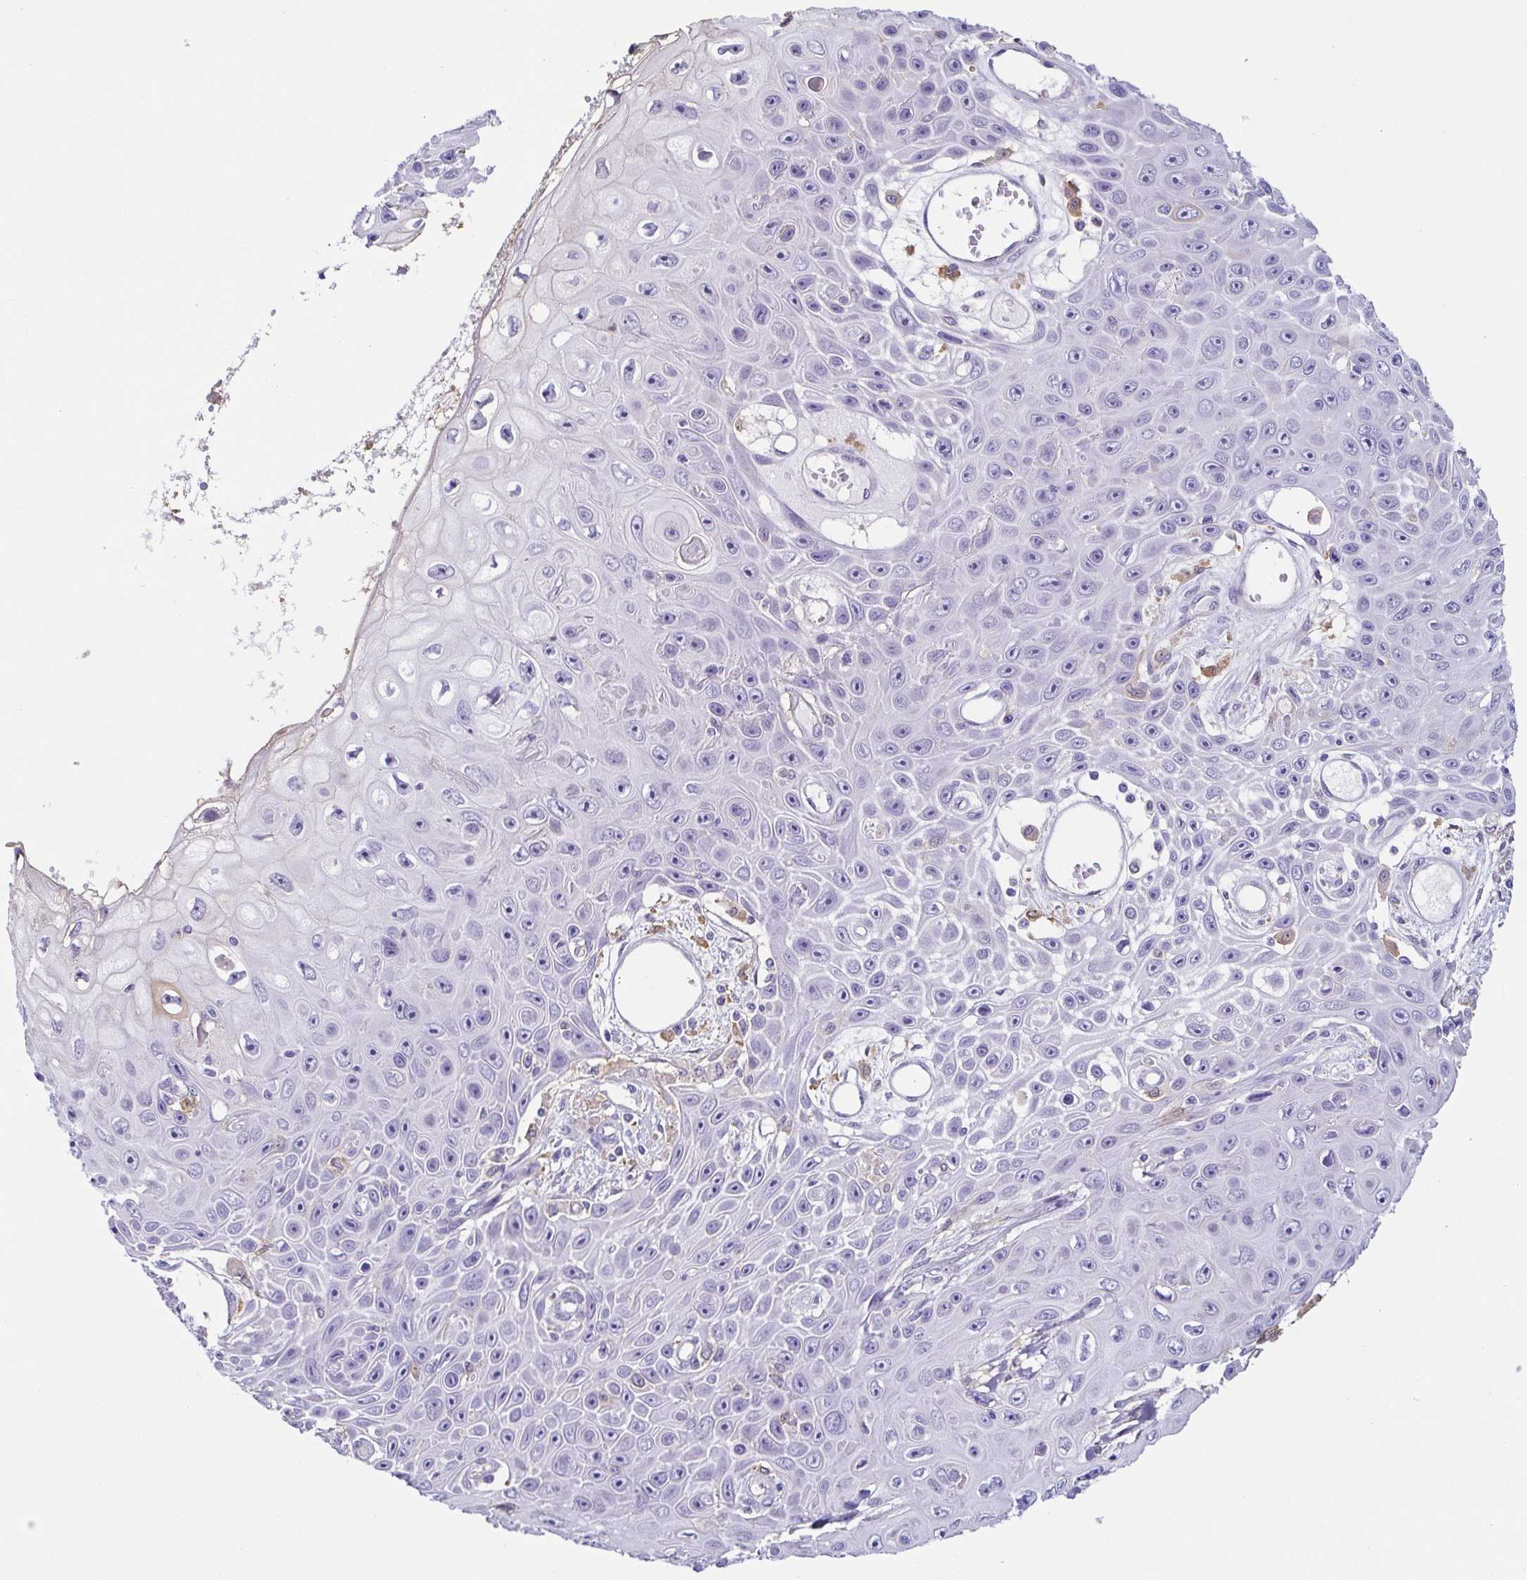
{"staining": {"intensity": "negative", "quantity": "none", "location": "none"}, "tissue": "skin cancer", "cell_type": "Tumor cells", "image_type": "cancer", "snomed": [{"axis": "morphology", "description": "Squamous cell carcinoma, NOS"}, {"axis": "topography", "description": "Skin"}], "caption": "A high-resolution image shows immunohistochemistry staining of skin cancer (squamous cell carcinoma), which demonstrates no significant expression in tumor cells.", "gene": "ANXA10", "patient": {"sex": "male", "age": 82}}